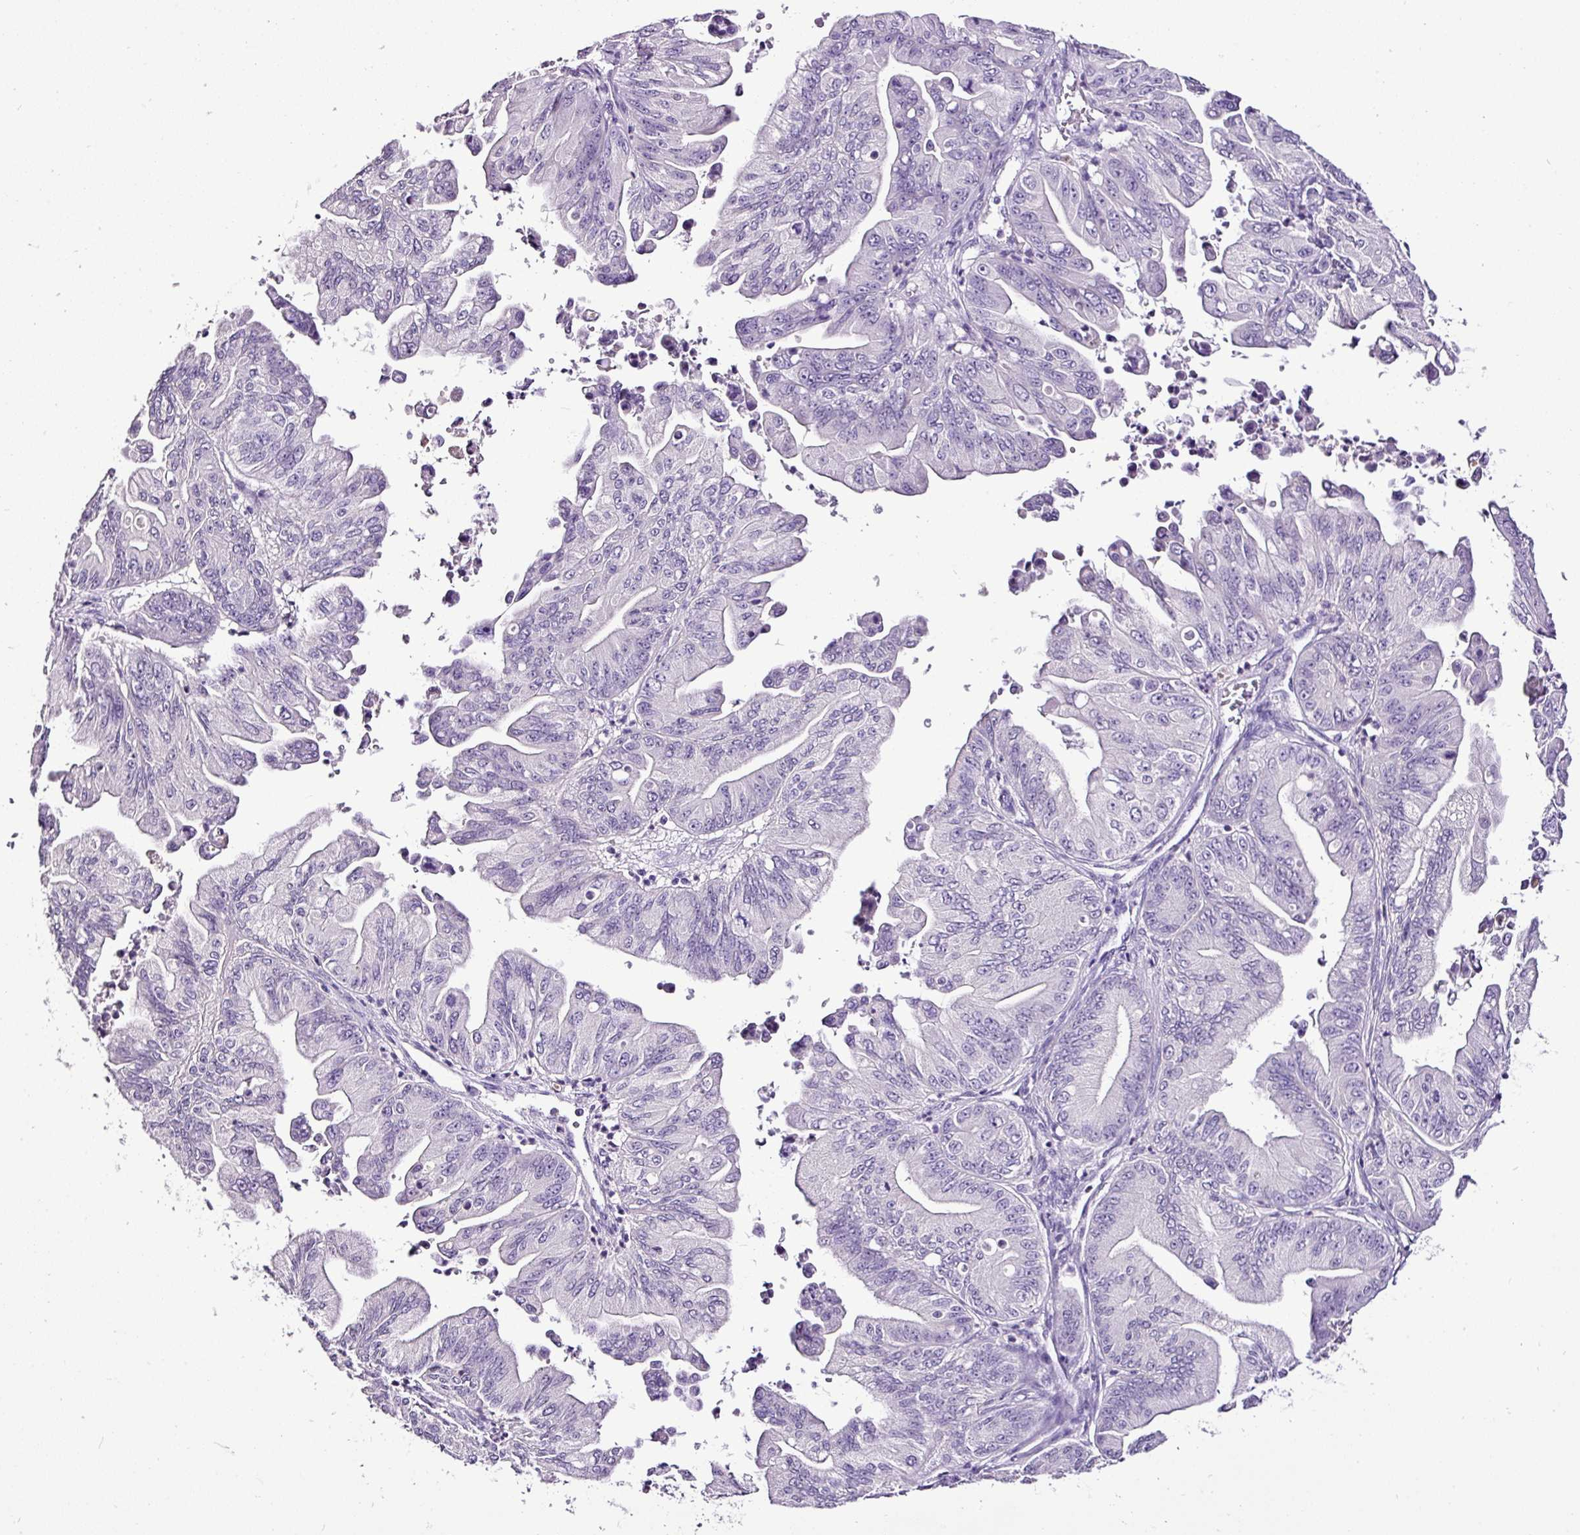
{"staining": {"intensity": "negative", "quantity": "none", "location": "none"}, "tissue": "ovarian cancer", "cell_type": "Tumor cells", "image_type": "cancer", "snomed": [{"axis": "morphology", "description": "Cystadenocarcinoma, mucinous, NOS"}, {"axis": "topography", "description": "Ovary"}], "caption": "Tumor cells are negative for protein expression in human ovarian cancer (mucinous cystadenocarcinoma).", "gene": "ESR1", "patient": {"sex": "female", "age": 71}}